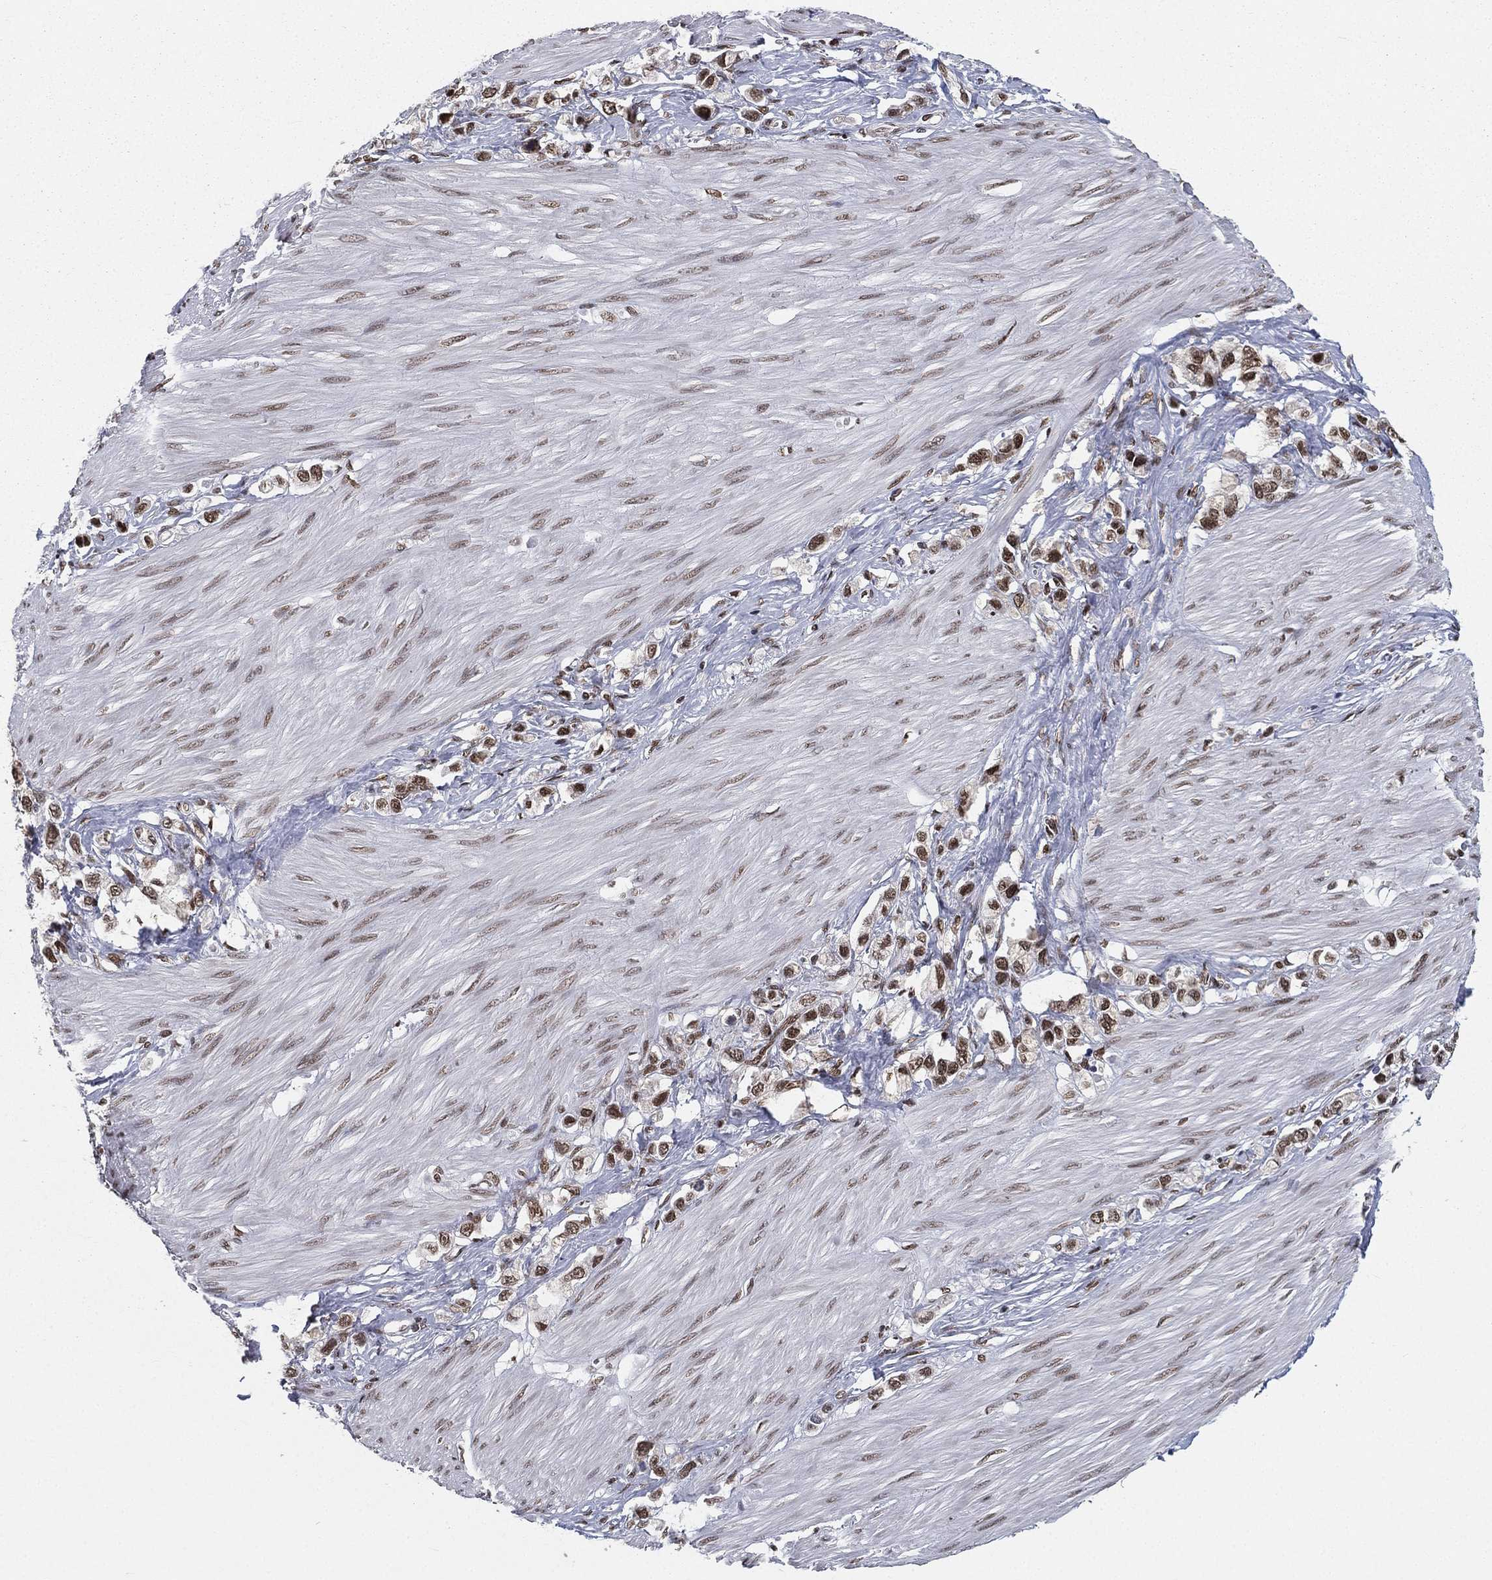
{"staining": {"intensity": "strong", "quantity": ">75%", "location": "nuclear"}, "tissue": "stomach cancer", "cell_type": "Tumor cells", "image_type": "cancer", "snomed": [{"axis": "morphology", "description": "Normal tissue, NOS"}, {"axis": "morphology", "description": "Adenocarcinoma, NOS"}, {"axis": "morphology", "description": "Adenocarcinoma, High grade"}, {"axis": "topography", "description": "Stomach, upper"}, {"axis": "topography", "description": "Stomach"}], "caption": "High-magnification brightfield microscopy of adenocarcinoma (stomach) stained with DAB (brown) and counterstained with hematoxylin (blue). tumor cells exhibit strong nuclear staining is identified in about>75% of cells. (DAB = brown stain, brightfield microscopy at high magnification).", "gene": "FUBP3", "patient": {"sex": "female", "age": 65}}